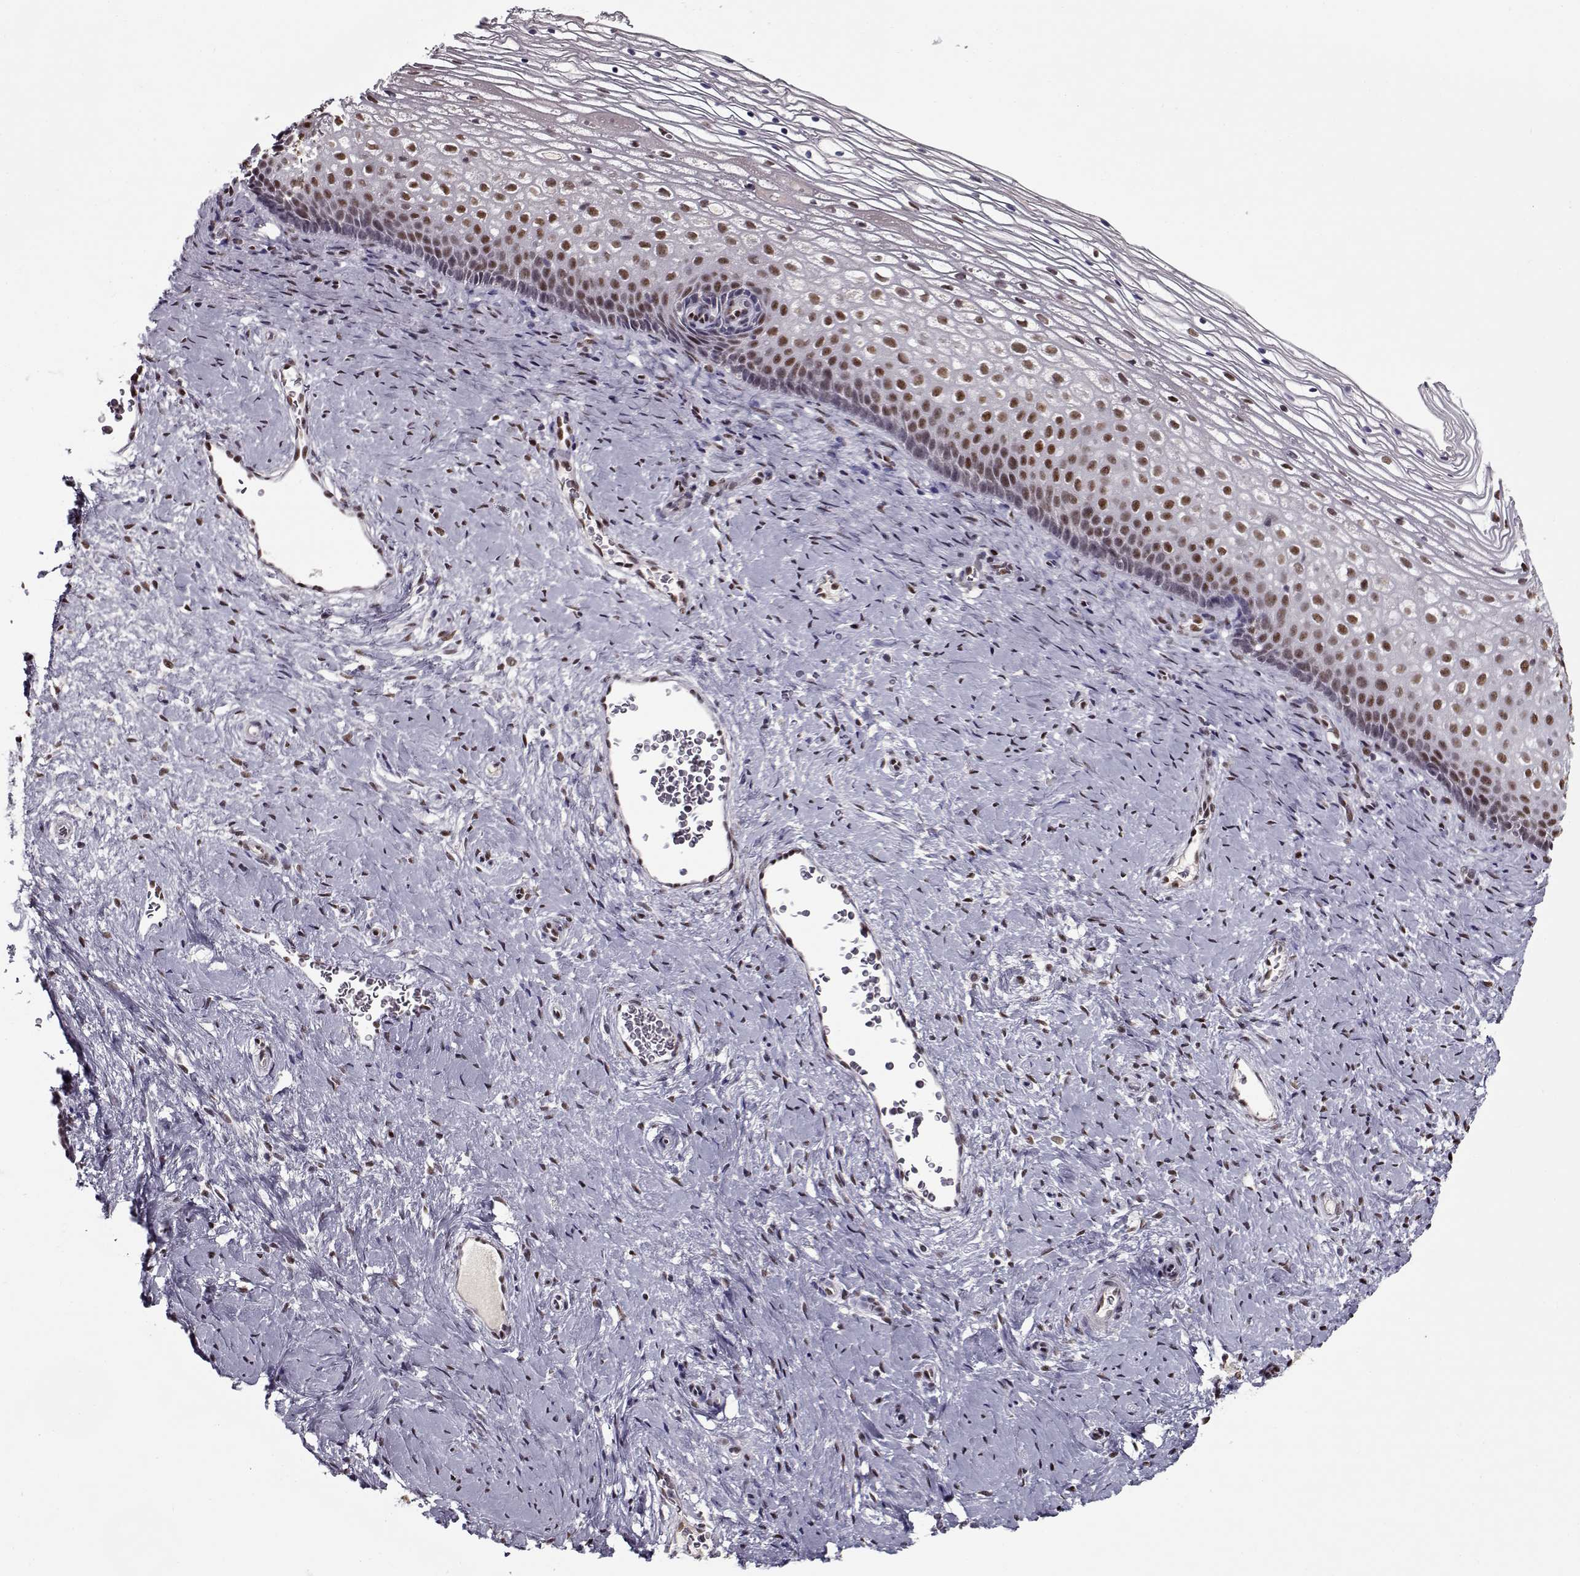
{"staining": {"intensity": "moderate", "quantity": ">75%", "location": "nuclear"}, "tissue": "cervix", "cell_type": "Glandular cells", "image_type": "normal", "snomed": [{"axis": "morphology", "description": "Normal tissue, NOS"}, {"axis": "topography", "description": "Cervix"}], "caption": "An IHC micrograph of unremarkable tissue is shown. Protein staining in brown labels moderate nuclear positivity in cervix within glandular cells. (DAB IHC with brightfield microscopy, high magnification).", "gene": "PRMT1", "patient": {"sex": "female", "age": 34}}